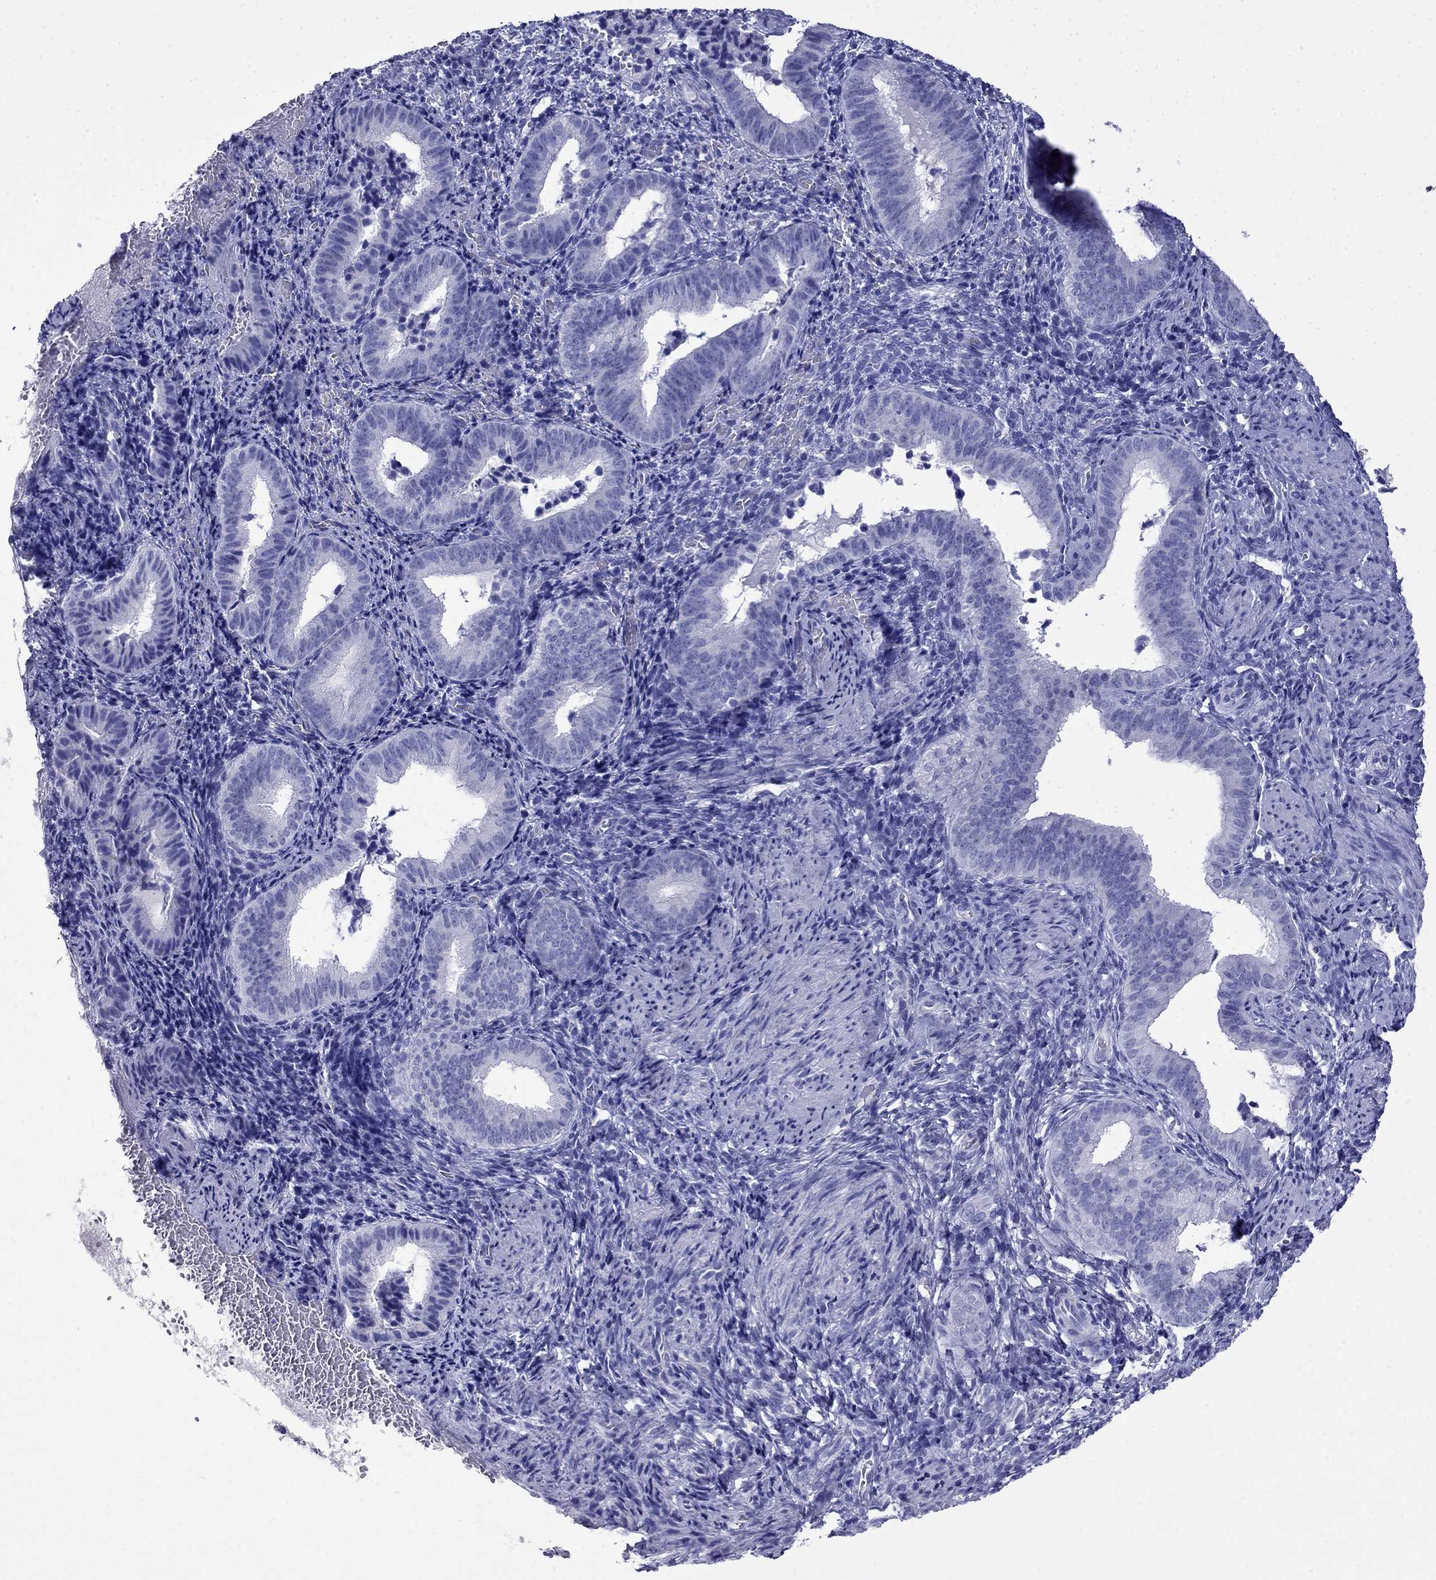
{"staining": {"intensity": "negative", "quantity": "none", "location": "none"}, "tissue": "endometrium", "cell_type": "Cells in endometrial stroma", "image_type": "normal", "snomed": [{"axis": "morphology", "description": "Normal tissue, NOS"}, {"axis": "topography", "description": "Endometrium"}], "caption": "IHC histopathology image of benign endometrium stained for a protein (brown), which demonstrates no staining in cells in endometrial stroma.", "gene": "MYO15A", "patient": {"sex": "female", "age": 42}}